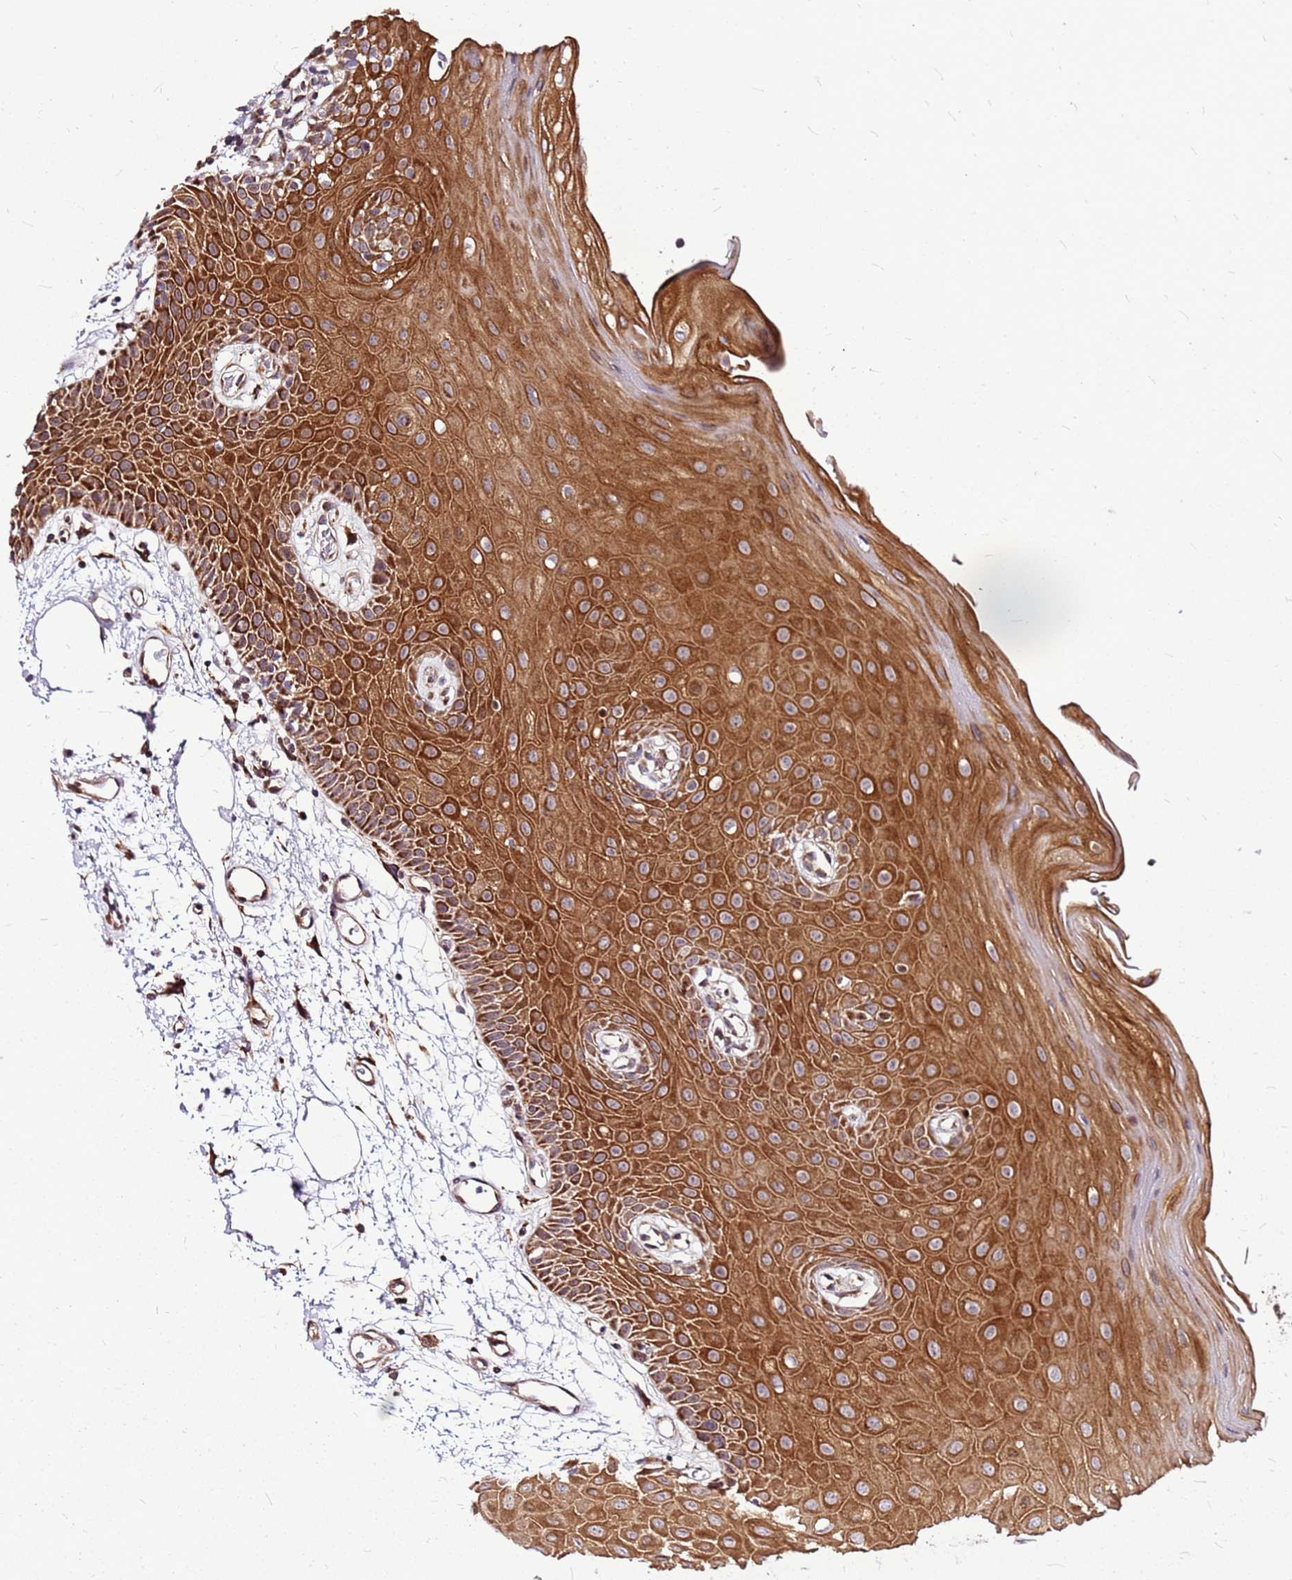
{"staining": {"intensity": "strong", "quantity": ">75%", "location": "cytoplasmic/membranous"}, "tissue": "oral mucosa", "cell_type": "Squamous epithelial cells", "image_type": "normal", "snomed": [{"axis": "morphology", "description": "Normal tissue, NOS"}, {"axis": "topography", "description": "Oral tissue"}, {"axis": "topography", "description": "Tounge, NOS"}], "caption": "Squamous epithelial cells display high levels of strong cytoplasmic/membranous expression in about >75% of cells in normal human oral mucosa. The protein of interest is shown in brown color, while the nuclei are stained blue.", "gene": "OR51T1", "patient": {"sex": "female", "age": 59}}